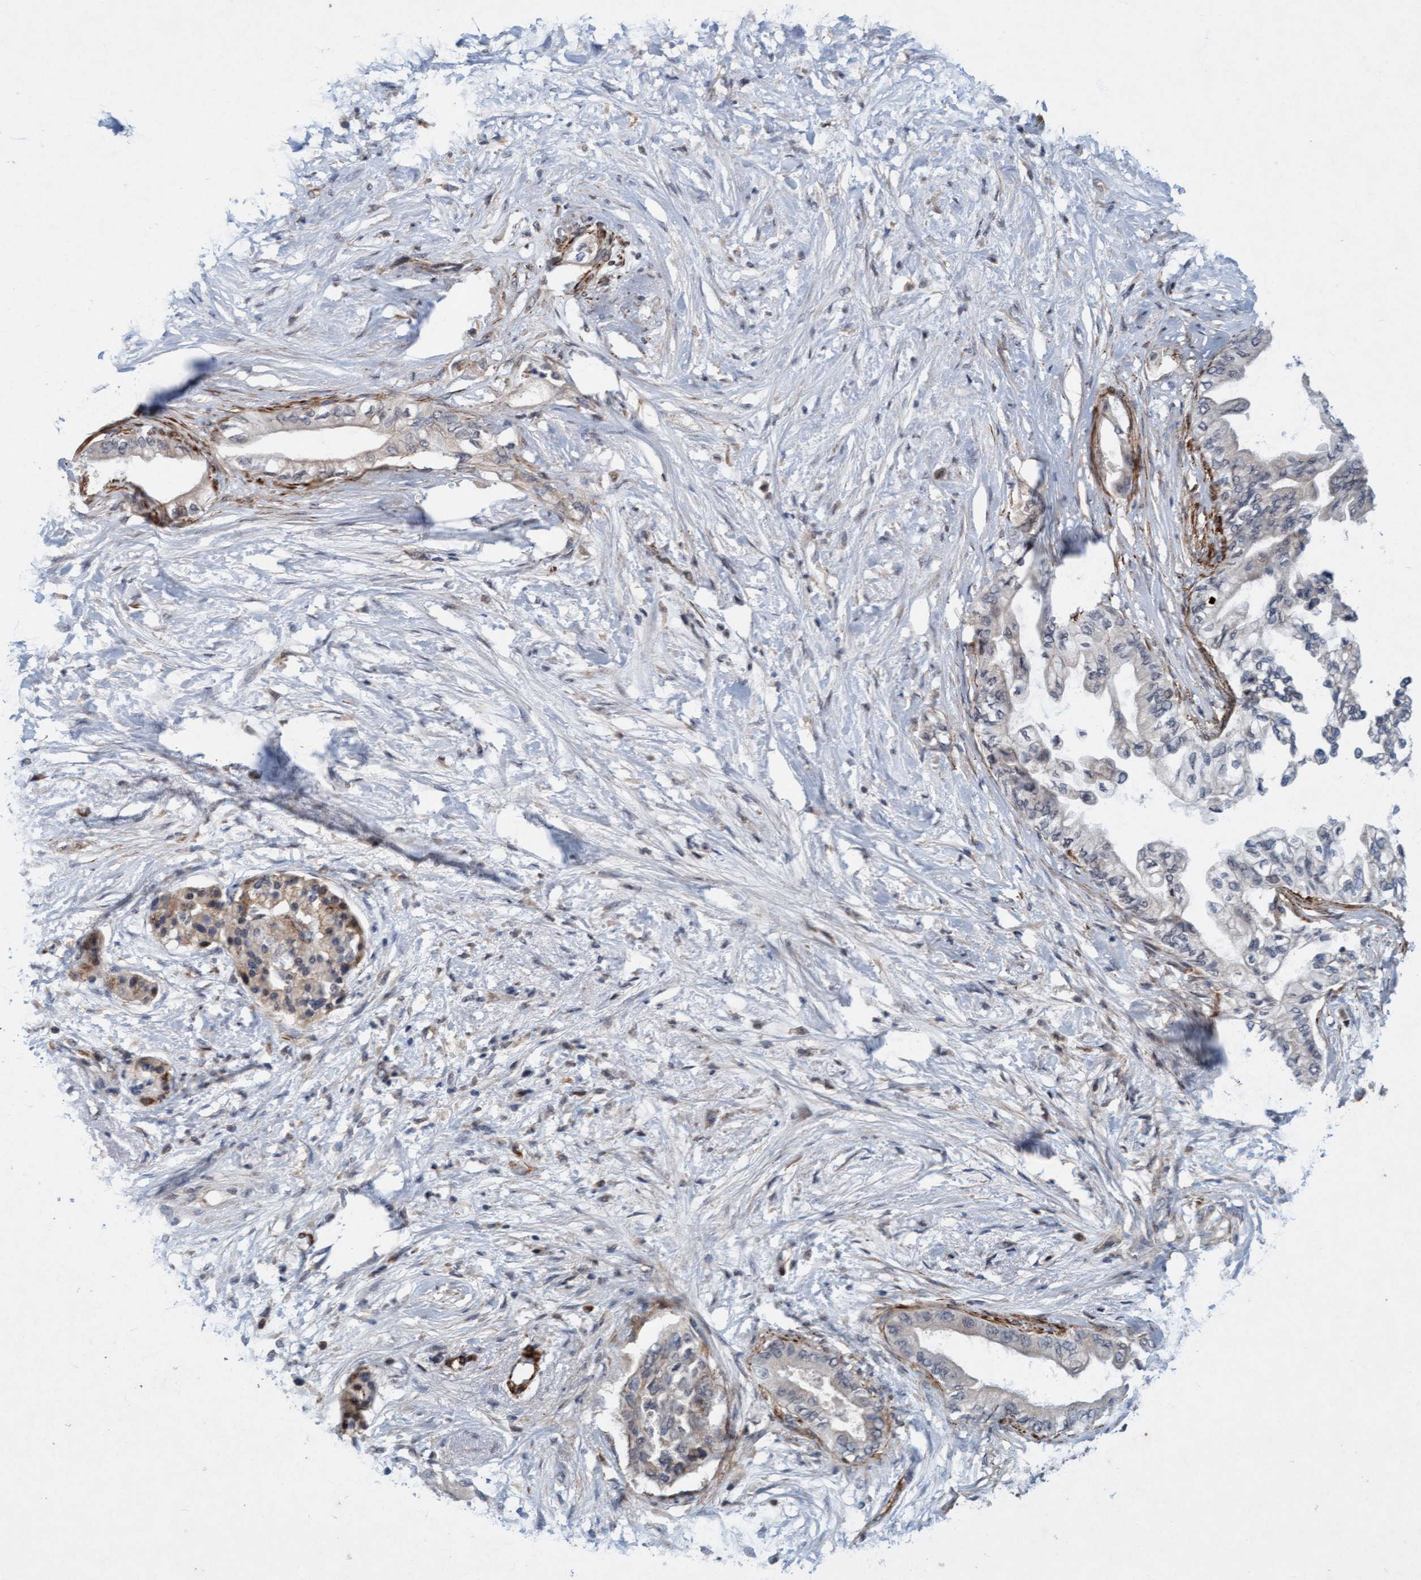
{"staining": {"intensity": "negative", "quantity": "none", "location": "none"}, "tissue": "pancreatic cancer", "cell_type": "Tumor cells", "image_type": "cancer", "snomed": [{"axis": "morphology", "description": "Normal tissue, NOS"}, {"axis": "morphology", "description": "Adenocarcinoma, NOS"}, {"axis": "topography", "description": "Pancreas"}, {"axis": "topography", "description": "Duodenum"}], "caption": "Protein analysis of pancreatic adenocarcinoma demonstrates no significant expression in tumor cells.", "gene": "TMEM70", "patient": {"sex": "female", "age": 60}}